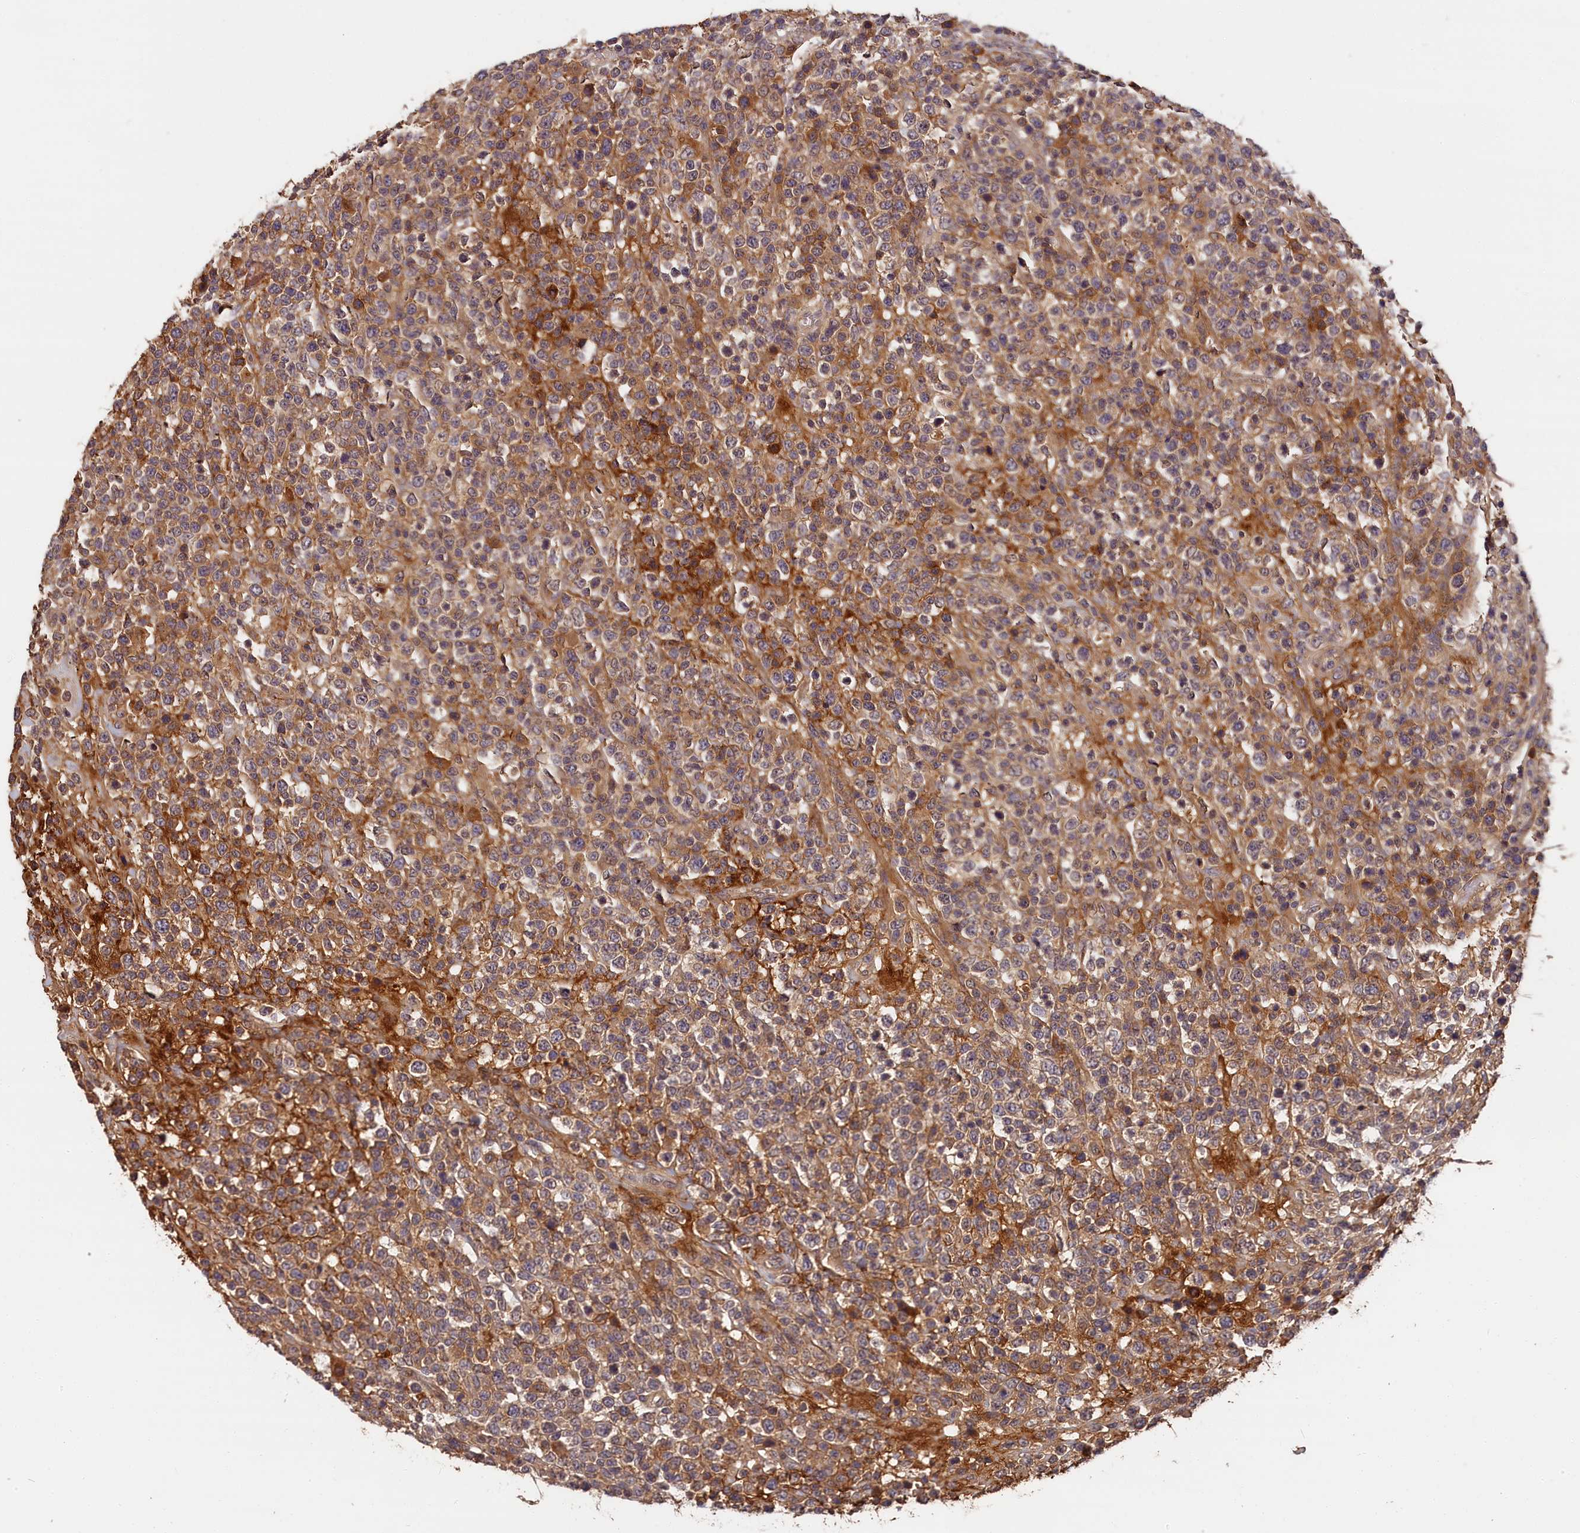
{"staining": {"intensity": "weak", "quantity": "25%-75%", "location": "cytoplasmic/membranous"}, "tissue": "lymphoma", "cell_type": "Tumor cells", "image_type": "cancer", "snomed": [{"axis": "morphology", "description": "Malignant lymphoma, non-Hodgkin's type, High grade"}, {"axis": "topography", "description": "Colon"}], "caption": "A high-resolution photomicrograph shows immunohistochemistry staining of high-grade malignant lymphoma, non-Hodgkin's type, which demonstrates weak cytoplasmic/membranous expression in about 25%-75% of tumor cells. Immunohistochemistry (ihc) stains the protein of interest in brown and the nuclei are stained blue.", "gene": "ITIH1", "patient": {"sex": "female", "age": 53}}